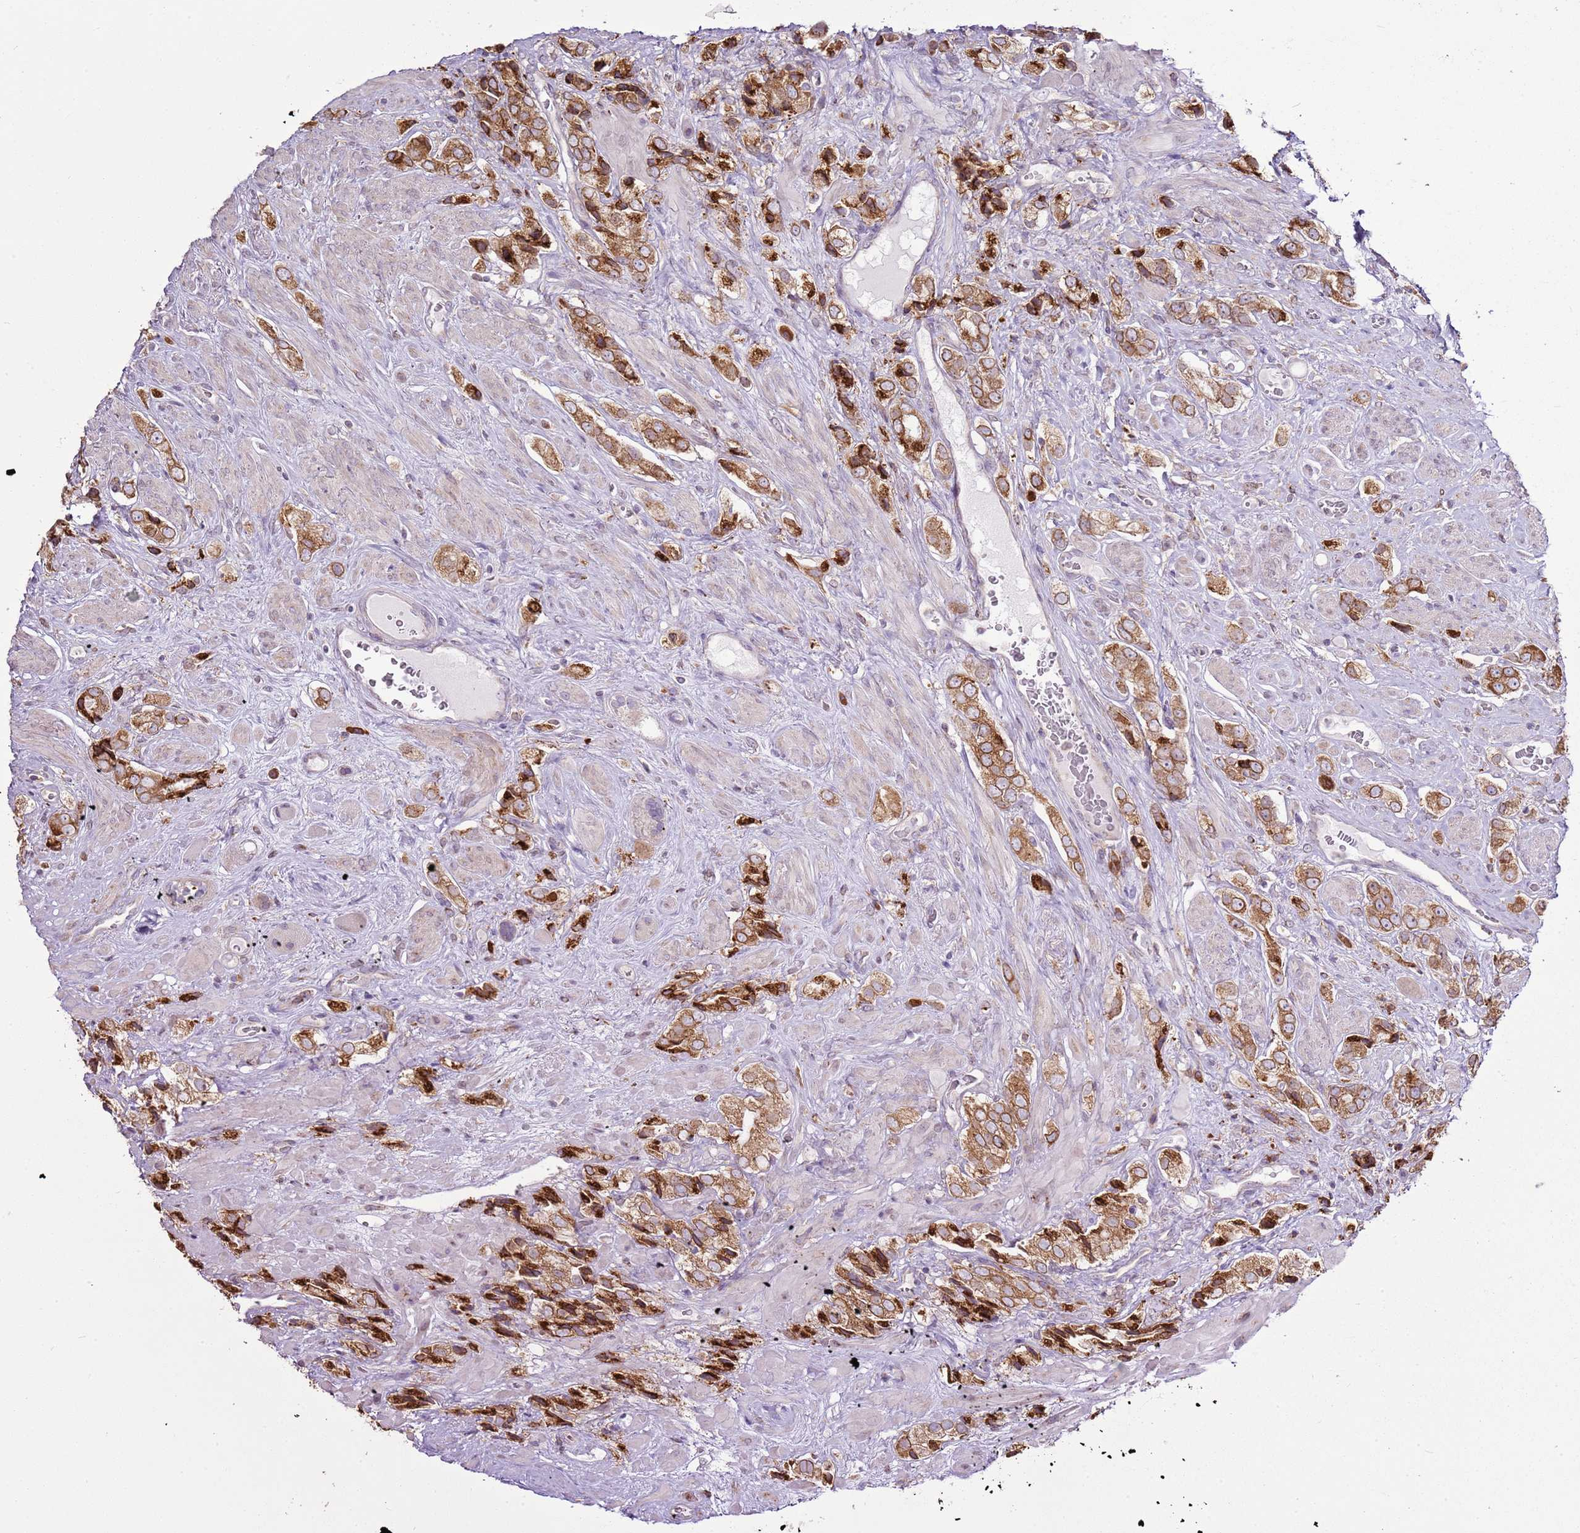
{"staining": {"intensity": "moderate", "quantity": ">75%", "location": "cytoplasmic/membranous"}, "tissue": "prostate cancer", "cell_type": "Tumor cells", "image_type": "cancer", "snomed": [{"axis": "morphology", "description": "Adenocarcinoma, High grade"}, {"axis": "topography", "description": "Prostate and seminal vesicle, NOS"}], "caption": "The image reveals a brown stain indicating the presence of a protein in the cytoplasmic/membranous of tumor cells in prostate cancer (high-grade adenocarcinoma).", "gene": "TMED10", "patient": {"sex": "male", "age": 64}}